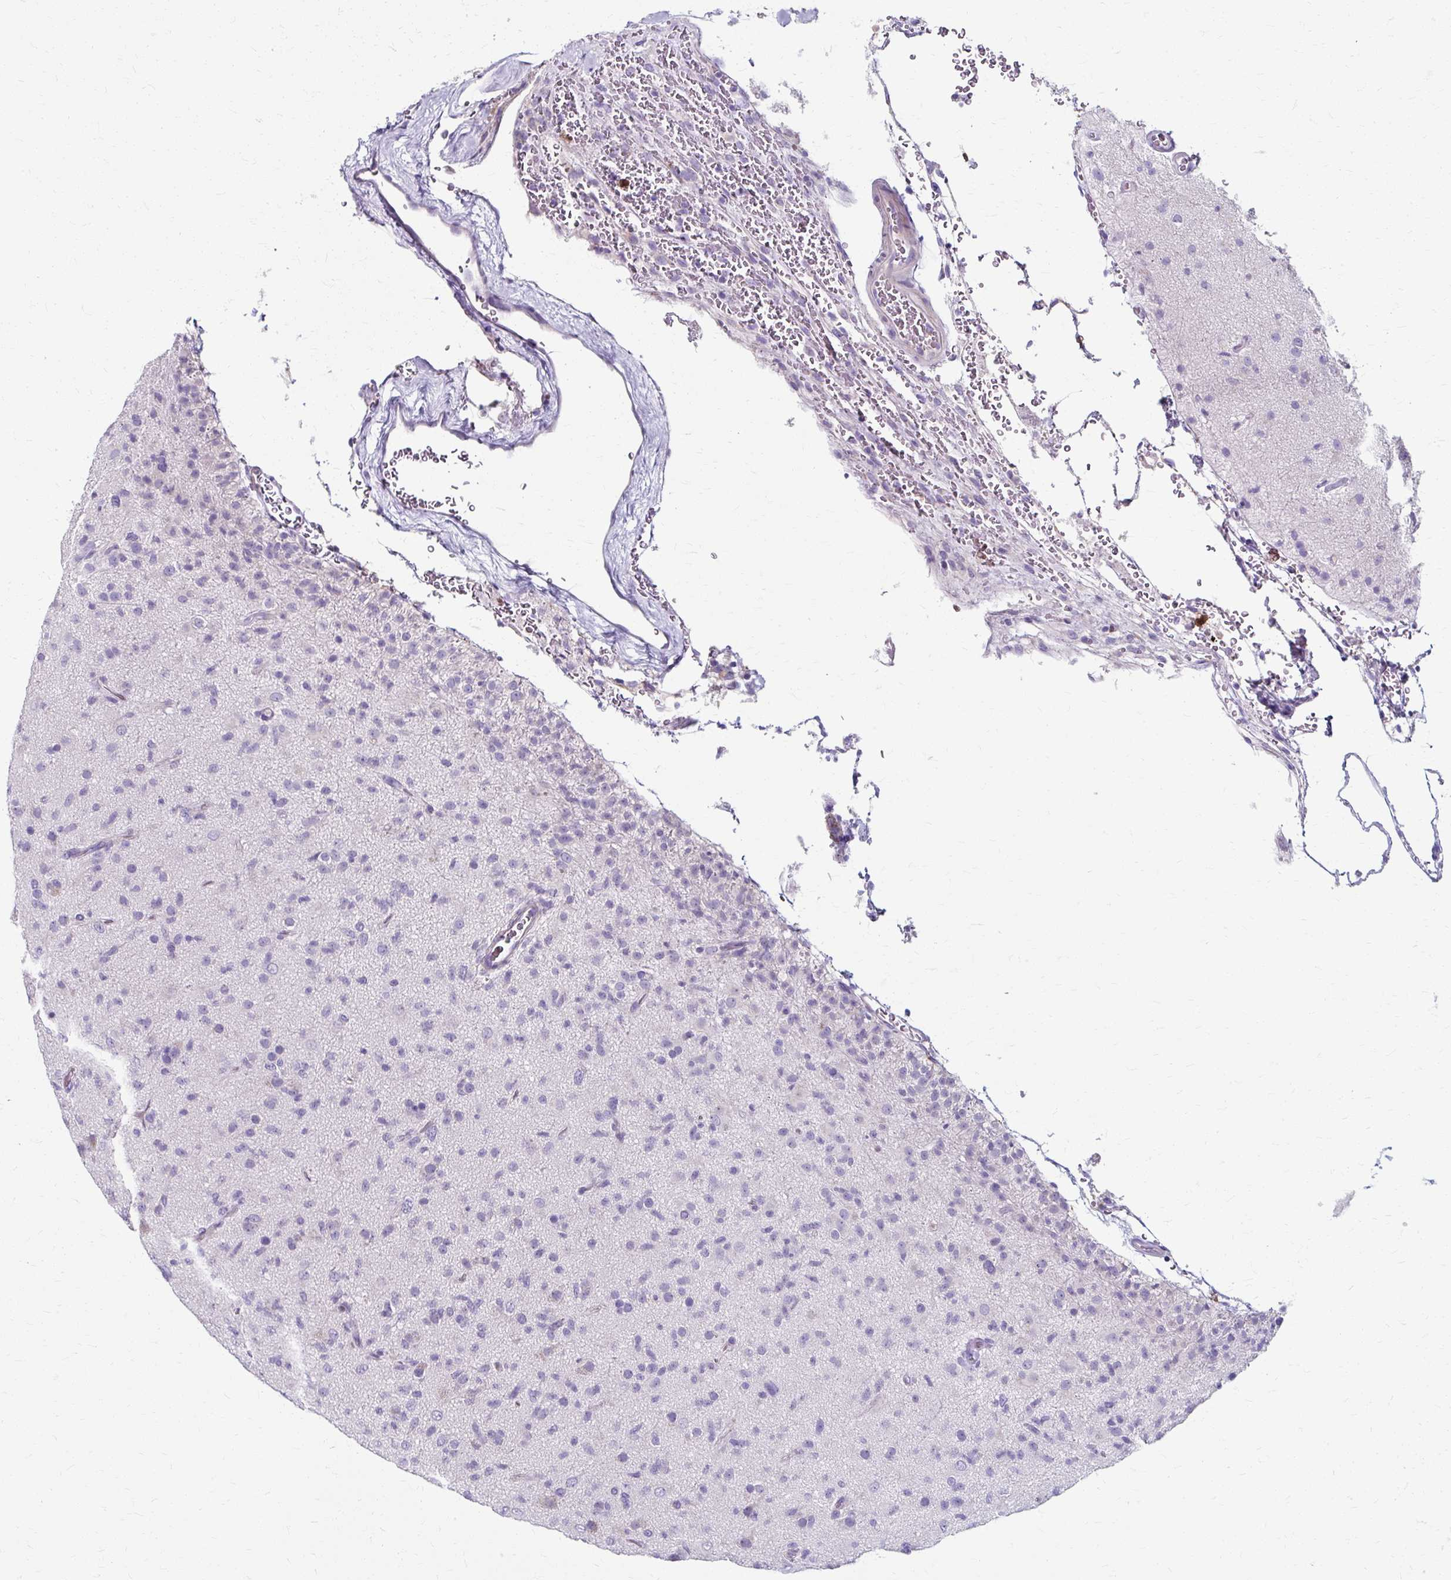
{"staining": {"intensity": "negative", "quantity": "none", "location": "none"}, "tissue": "glioma", "cell_type": "Tumor cells", "image_type": "cancer", "snomed": [{"axis": "morphology", "description": "Glioma, malignant, Low grade"}, {"axis": "topography", "description": "Brain"}], "caption": "Tumor cells show no significant staining in glioma.", "gene": "ZNF555", "patient": {"sex": "male", "age": 65}}